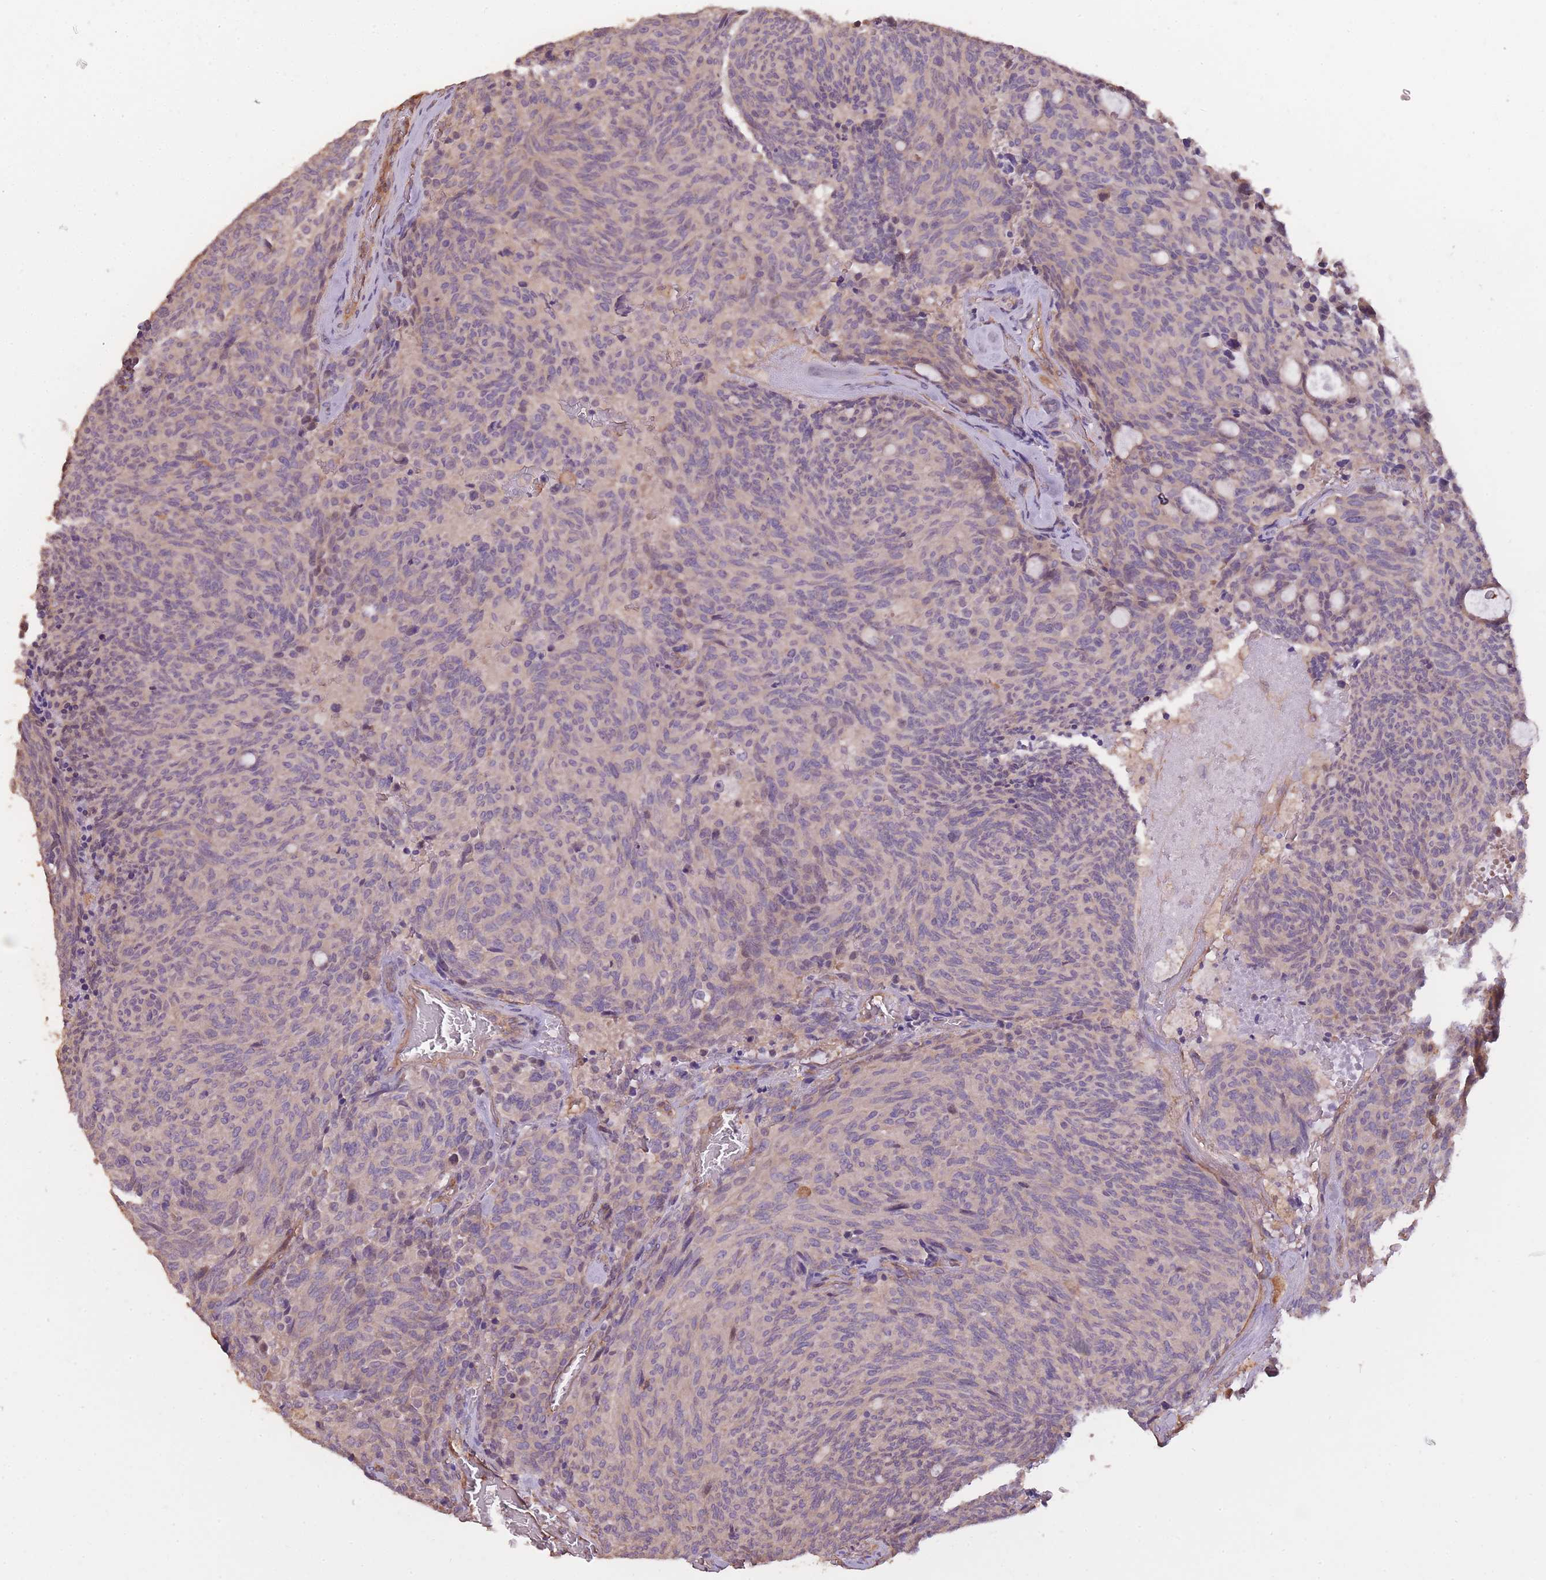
{"staining": {"intensity": "weak", "quantity": "<25%", "location": "cytoplasmic/membranous"}, "tissue": "carcinoid", "cell_type": "Tumor cells", "image_type": "cancer", "snomed": [{"axis": "morphology", "description": "Carcinoid, malignant, NOS"}, {"axis": "topography", "description": "Pancreas"}], "caption": "Protein analysis of malignant carcinoid displays no significant staining in tumor cells.", "gene": "ARMH3", "patient": {"sex": "female", "age": 54}}